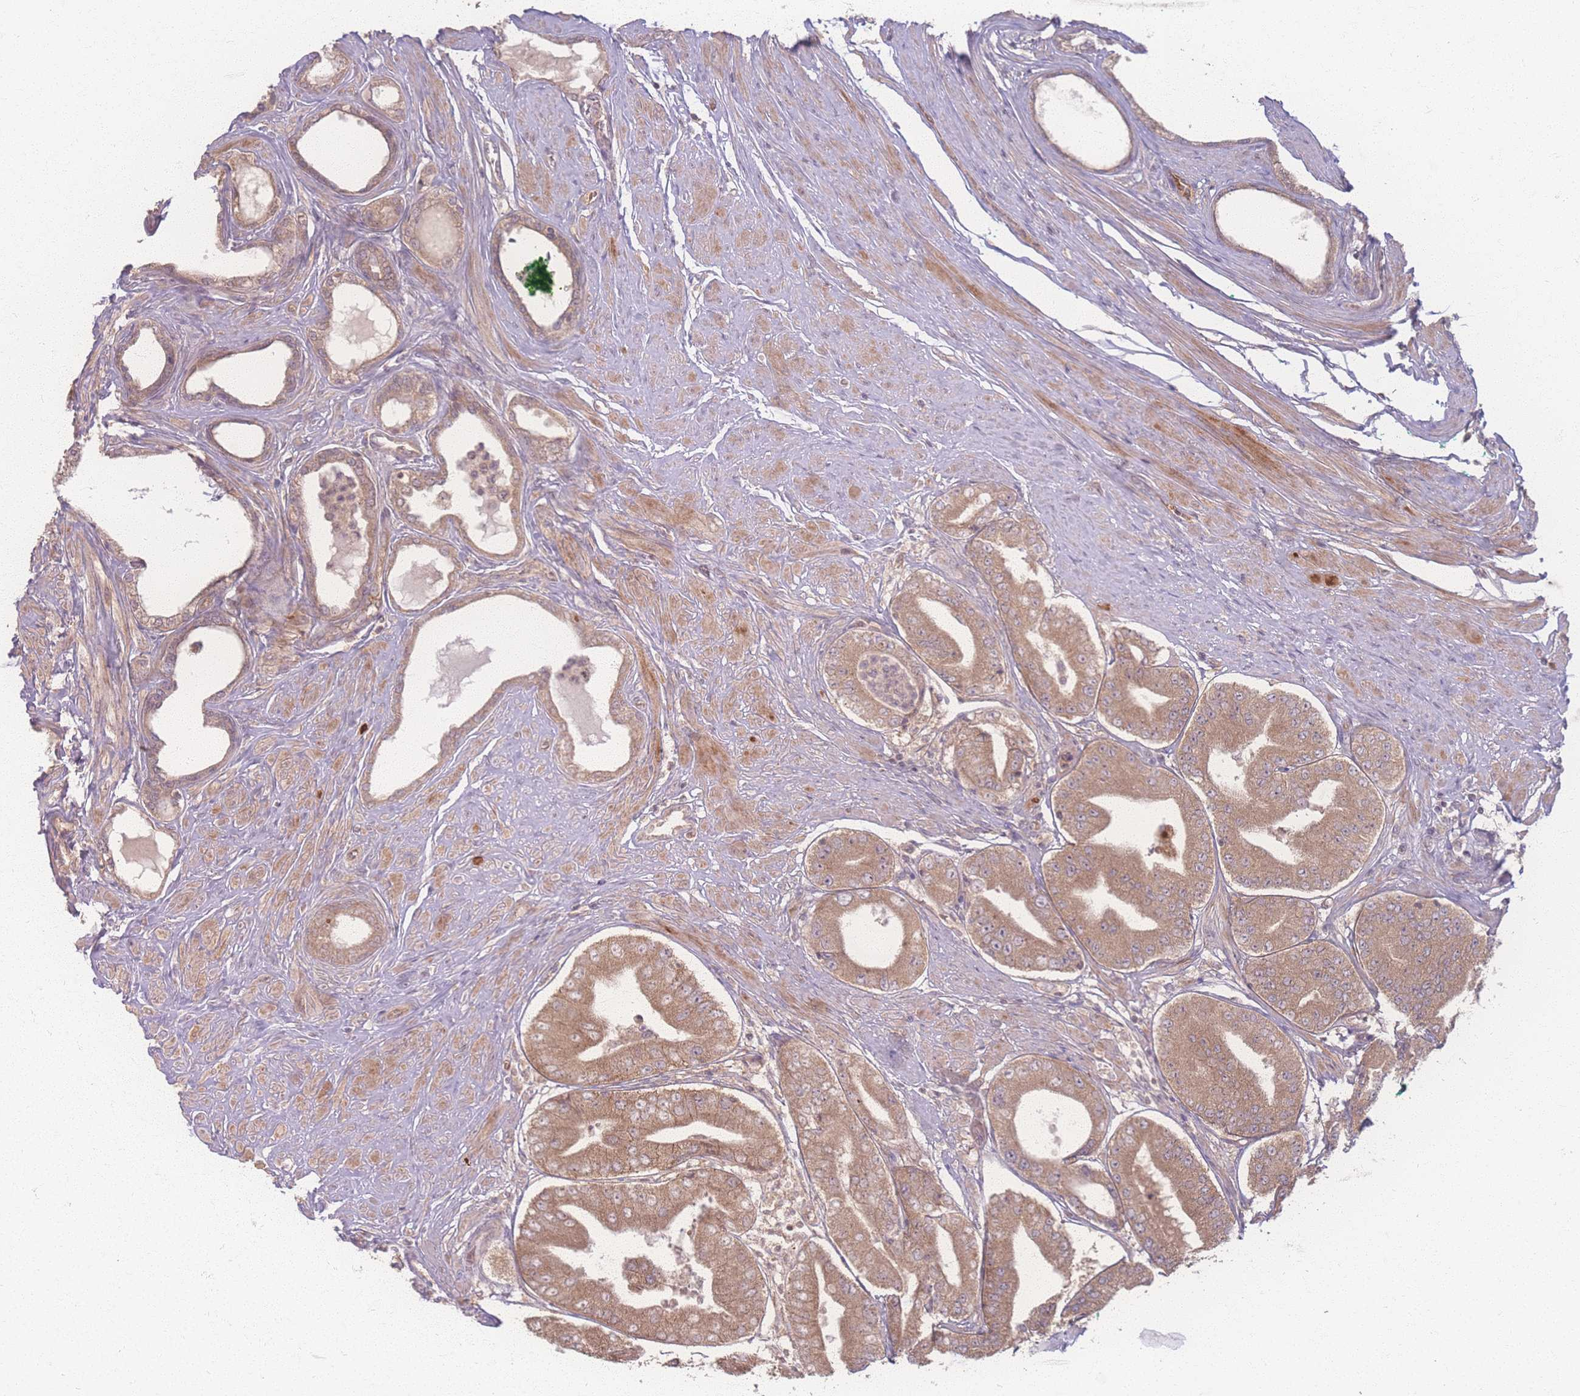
{"staining": {"intensity": "moderate", "quantity": ">75%", "location": "cytoplasmic/membranous"}, "tissue": "prostate cancer", "cell_type": "Tumor cells", "image_type": "cancer", "snomed": [{"axis": "morphology", "description": "Adenocarcinoma, High grade"}, {"axis": "topography", "description": "Prostate"}], "caption": "Immunohistochemistry (IHC) photomicrograph of prostate cancer (high-grade adenocarcinoma) stained for a protein (brown), which shows medium levels of moderate cytoplasmic/membranous staining in approximately >75% of tumor cells.", "gene": "INSR", "patient": {"sex": "male", "age": 63}}